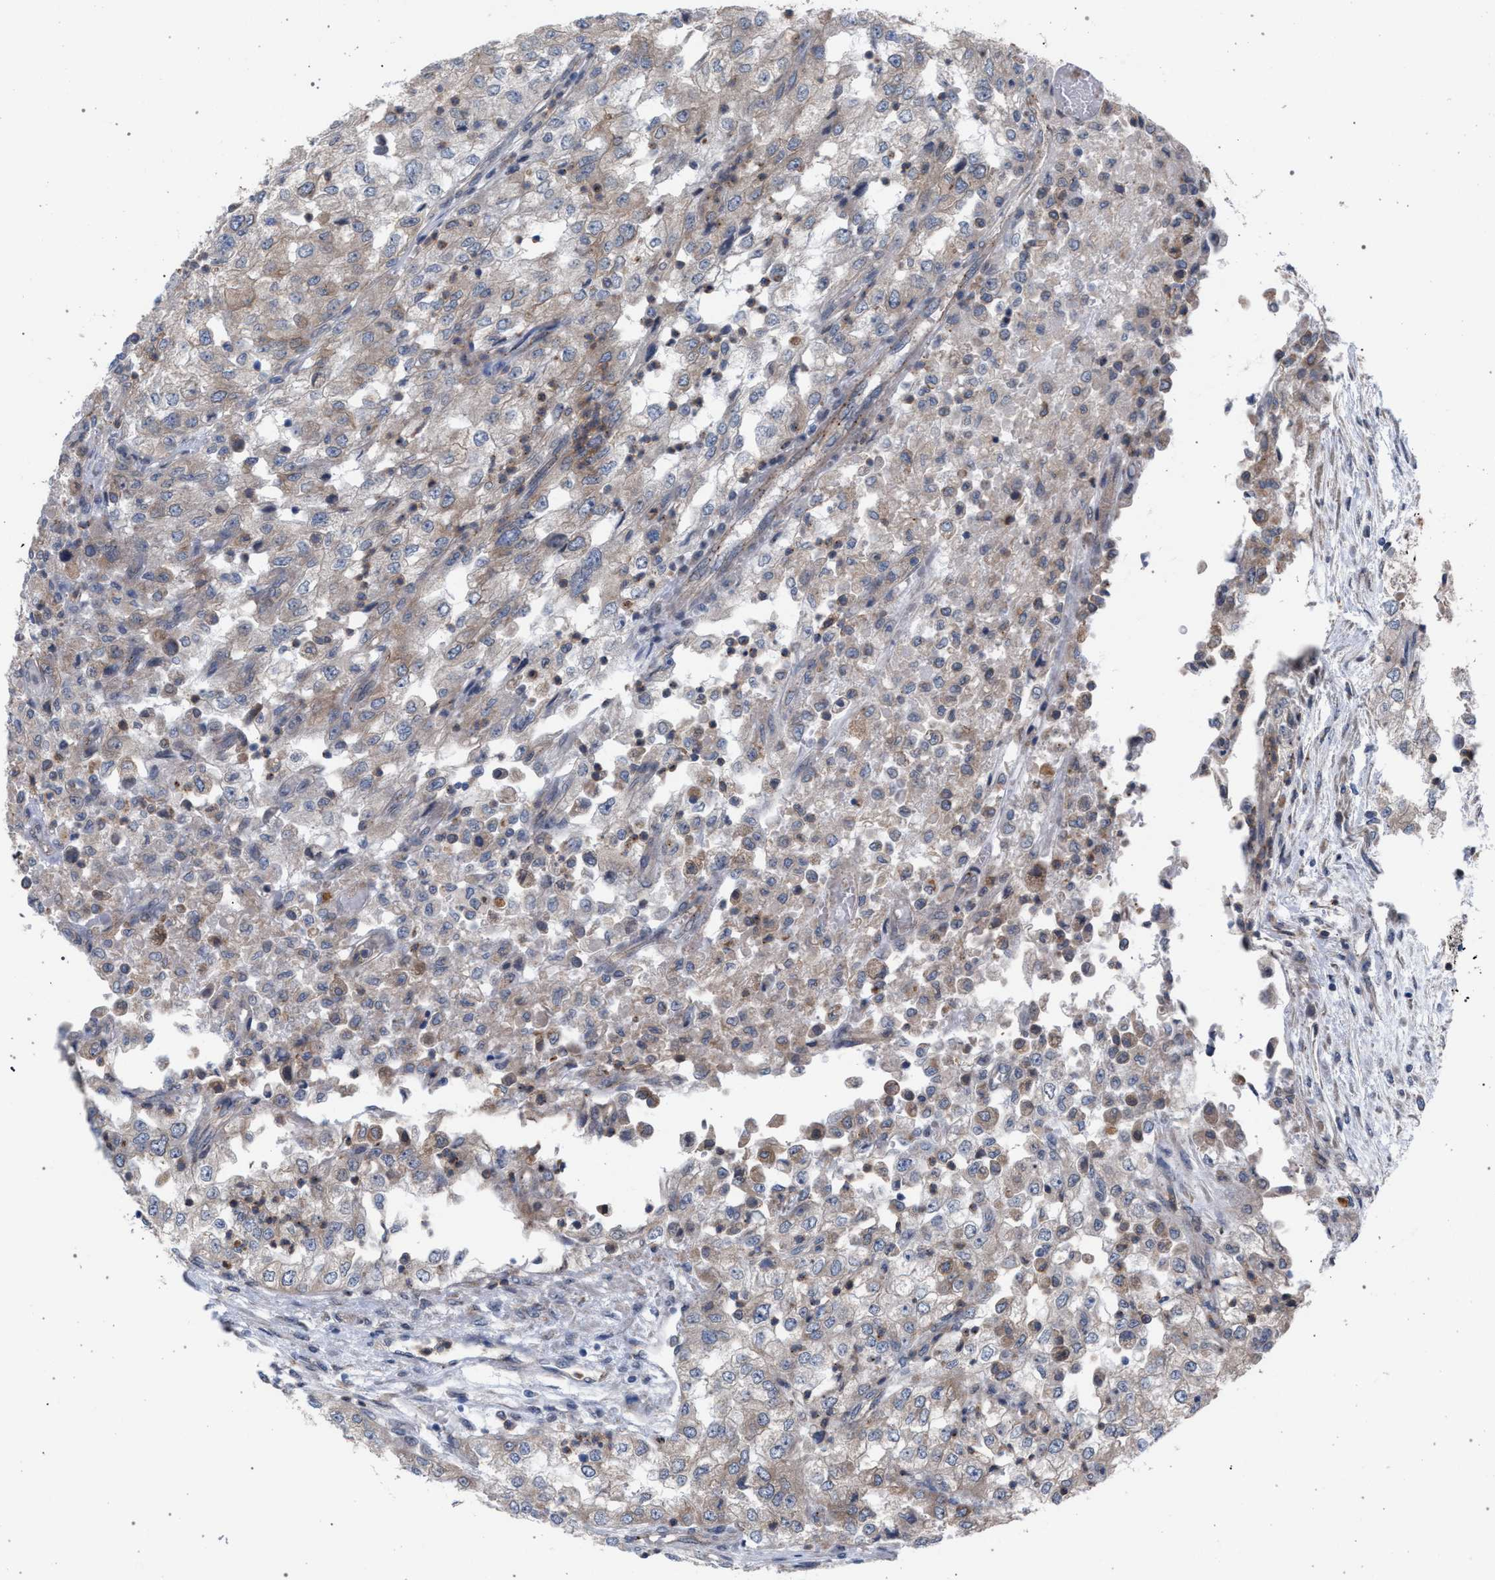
{"staining": {"intensity": "weak", "quantity": "25%-75%", "location": "cytoplasmic/membranous"}, "tissue": "renal cancer", "cell_type": "Tumor cells", "image_type": "cancer", "snomed": [{"axis": "morphology", "description": "Adenocarcinoma, NOS"}, {"axis": "topography", "description": "Kidney"}], "caption": "This image demonstrates IHC staining of human renal cancer, with low weak cytoplasmic/membranous positivity in approximately 25%-75% of tumor cells.", "gene": "ARPC5L", "patient": {"sex": "female", "age": 54}}